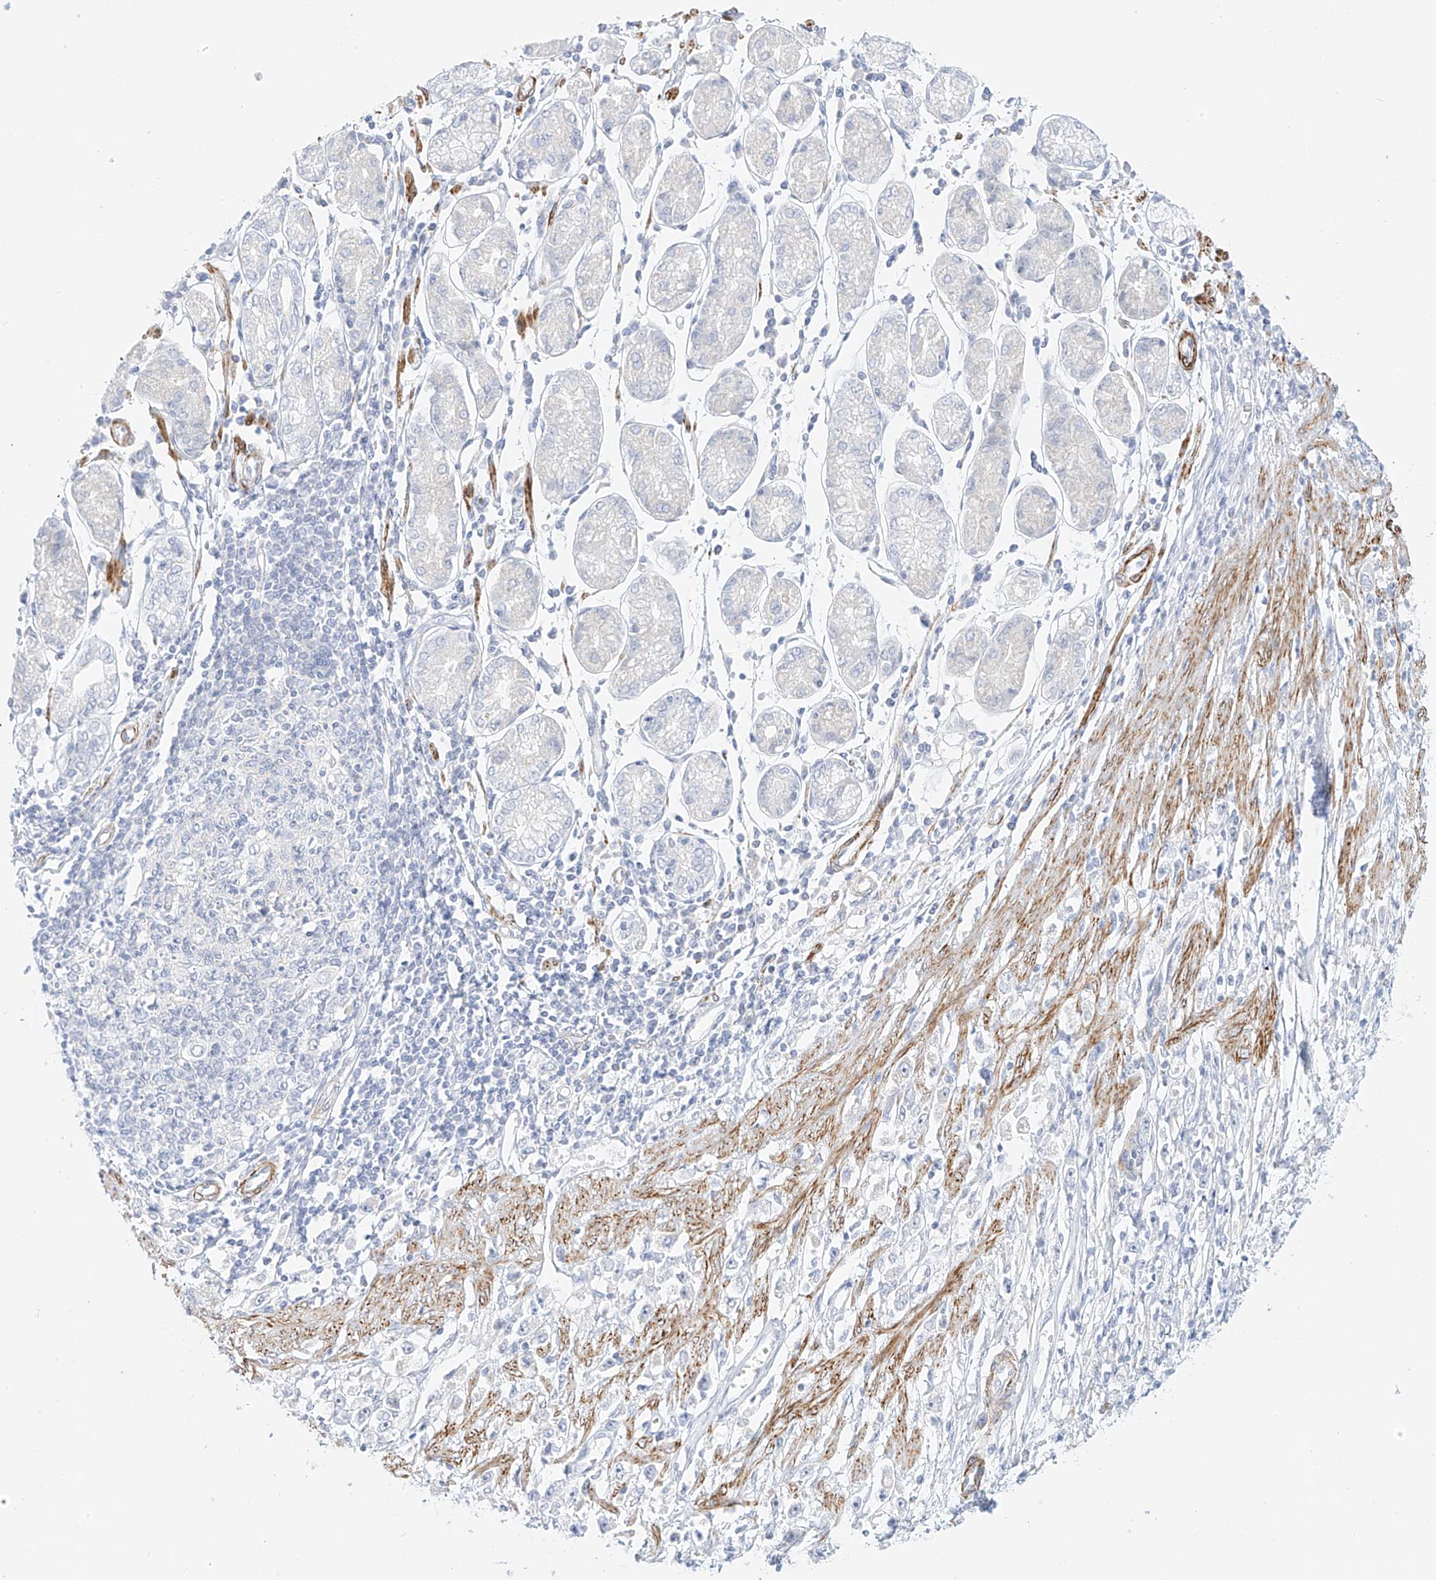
{"staining": {"intensity": "negative", "quantity": "none", "location": "none"}, "tissue": "stomach cancer", "cell_type": "Tumor cells", "image_type": "cancer", "snomed": [{"axis": "morphology", "description": "Adenocarcinoma, NOS"}, {"axis": "topography", "description": "Stomach"}], "caption": "A micrograph of stomach adenocarcinoma stained for a protein exhibits no brown staining in tumor cells.", "gene": "ST3GAL5", "patient": {"sex": "female", "age": 59}}